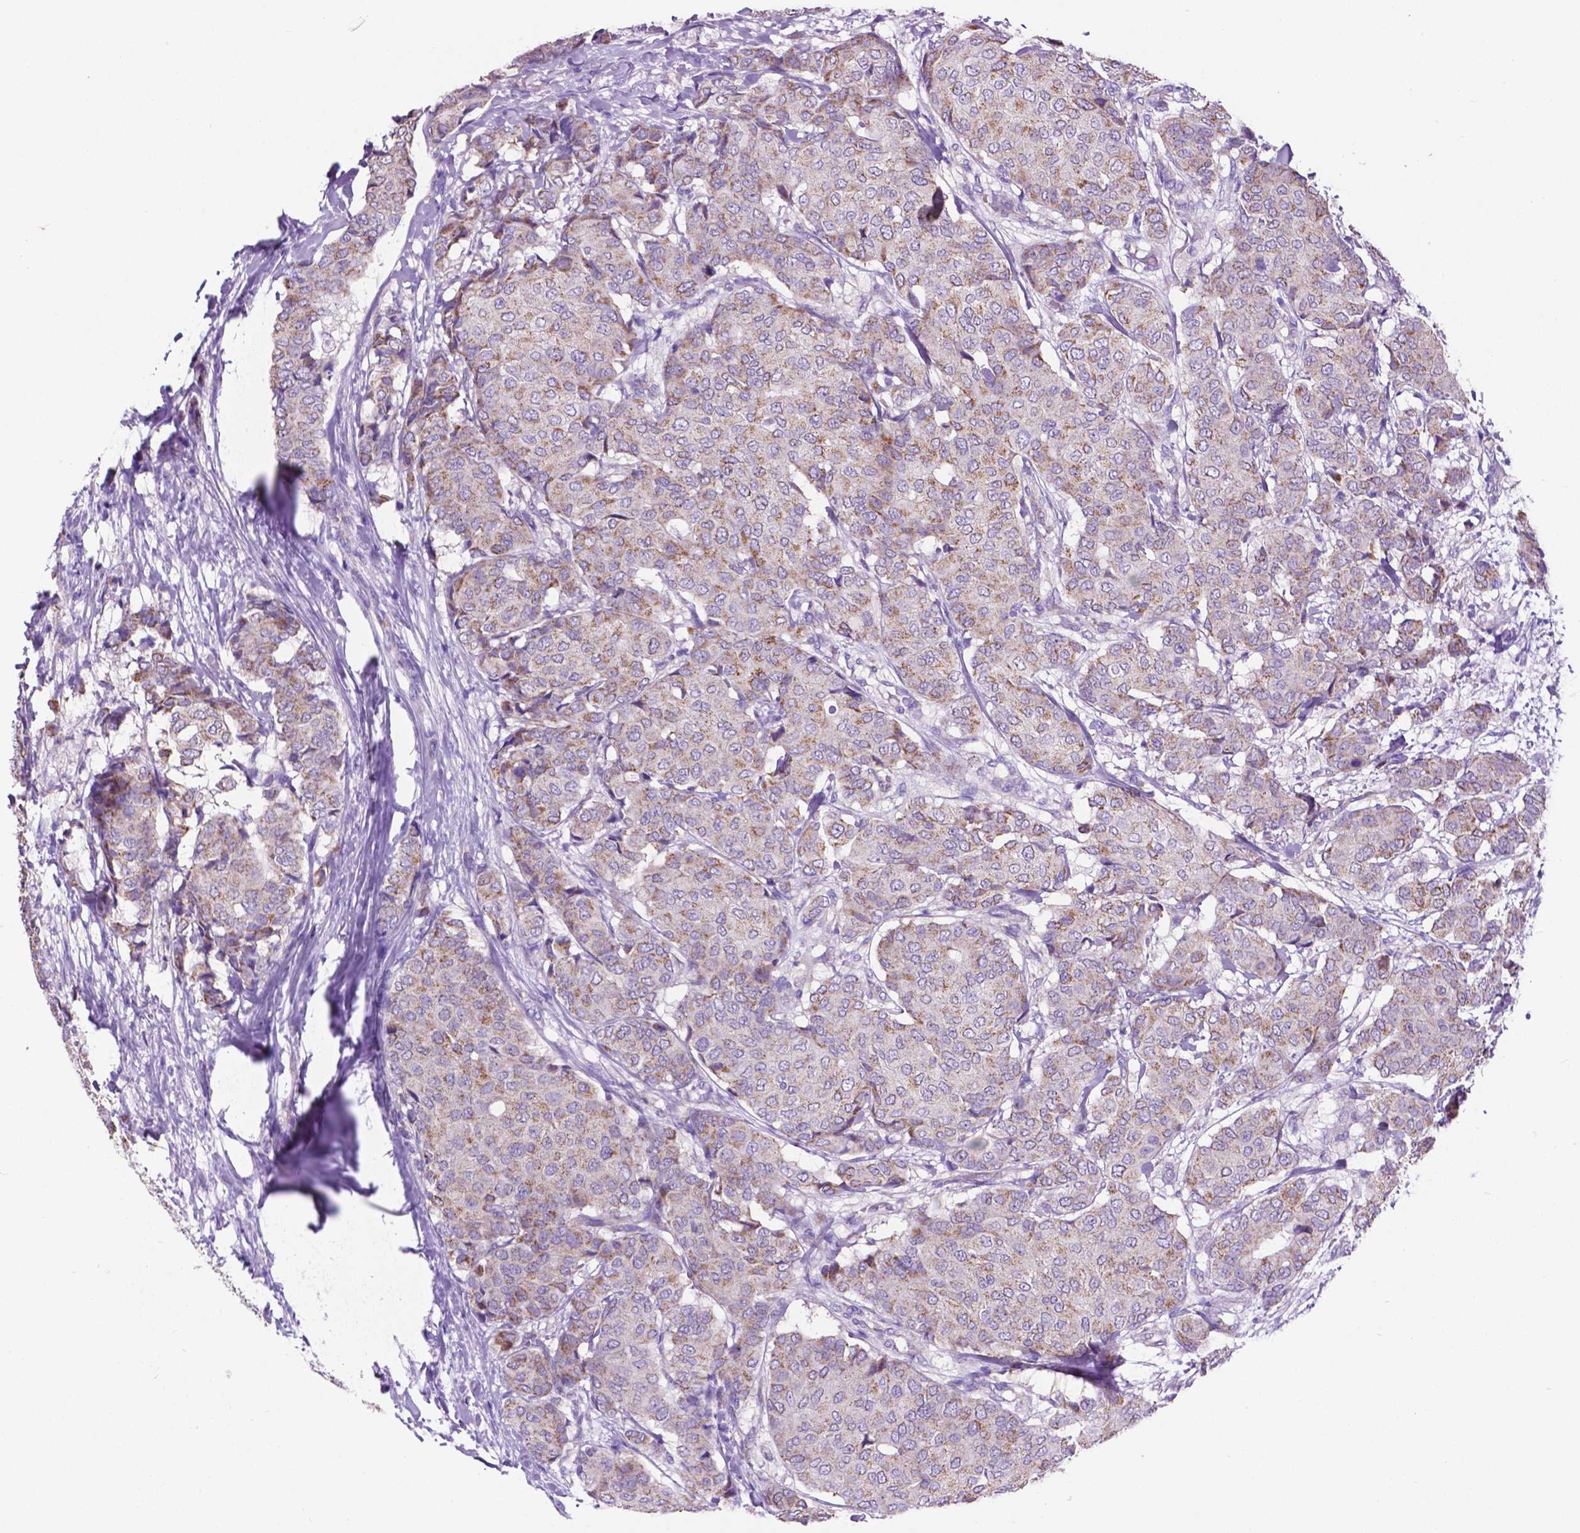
{"staining": {"intensity": "weak", "quantity": "<25%", "location": "cytoplasmic/membranous"}, "tissue": "breast cancer", "cell_type": "Tumor cells", "image_type": "cancer", "snomed": [{"axis": "morphology", "description": "Duct carcinoma"}, {"axis": "topography", "description": "Breast"}], "caption": "Tumor cells show no significant expression in breast infiltrating ductal carcinoma.", "gene": "TMEM121B", "patient": {"sex": "female", "age": 75}}